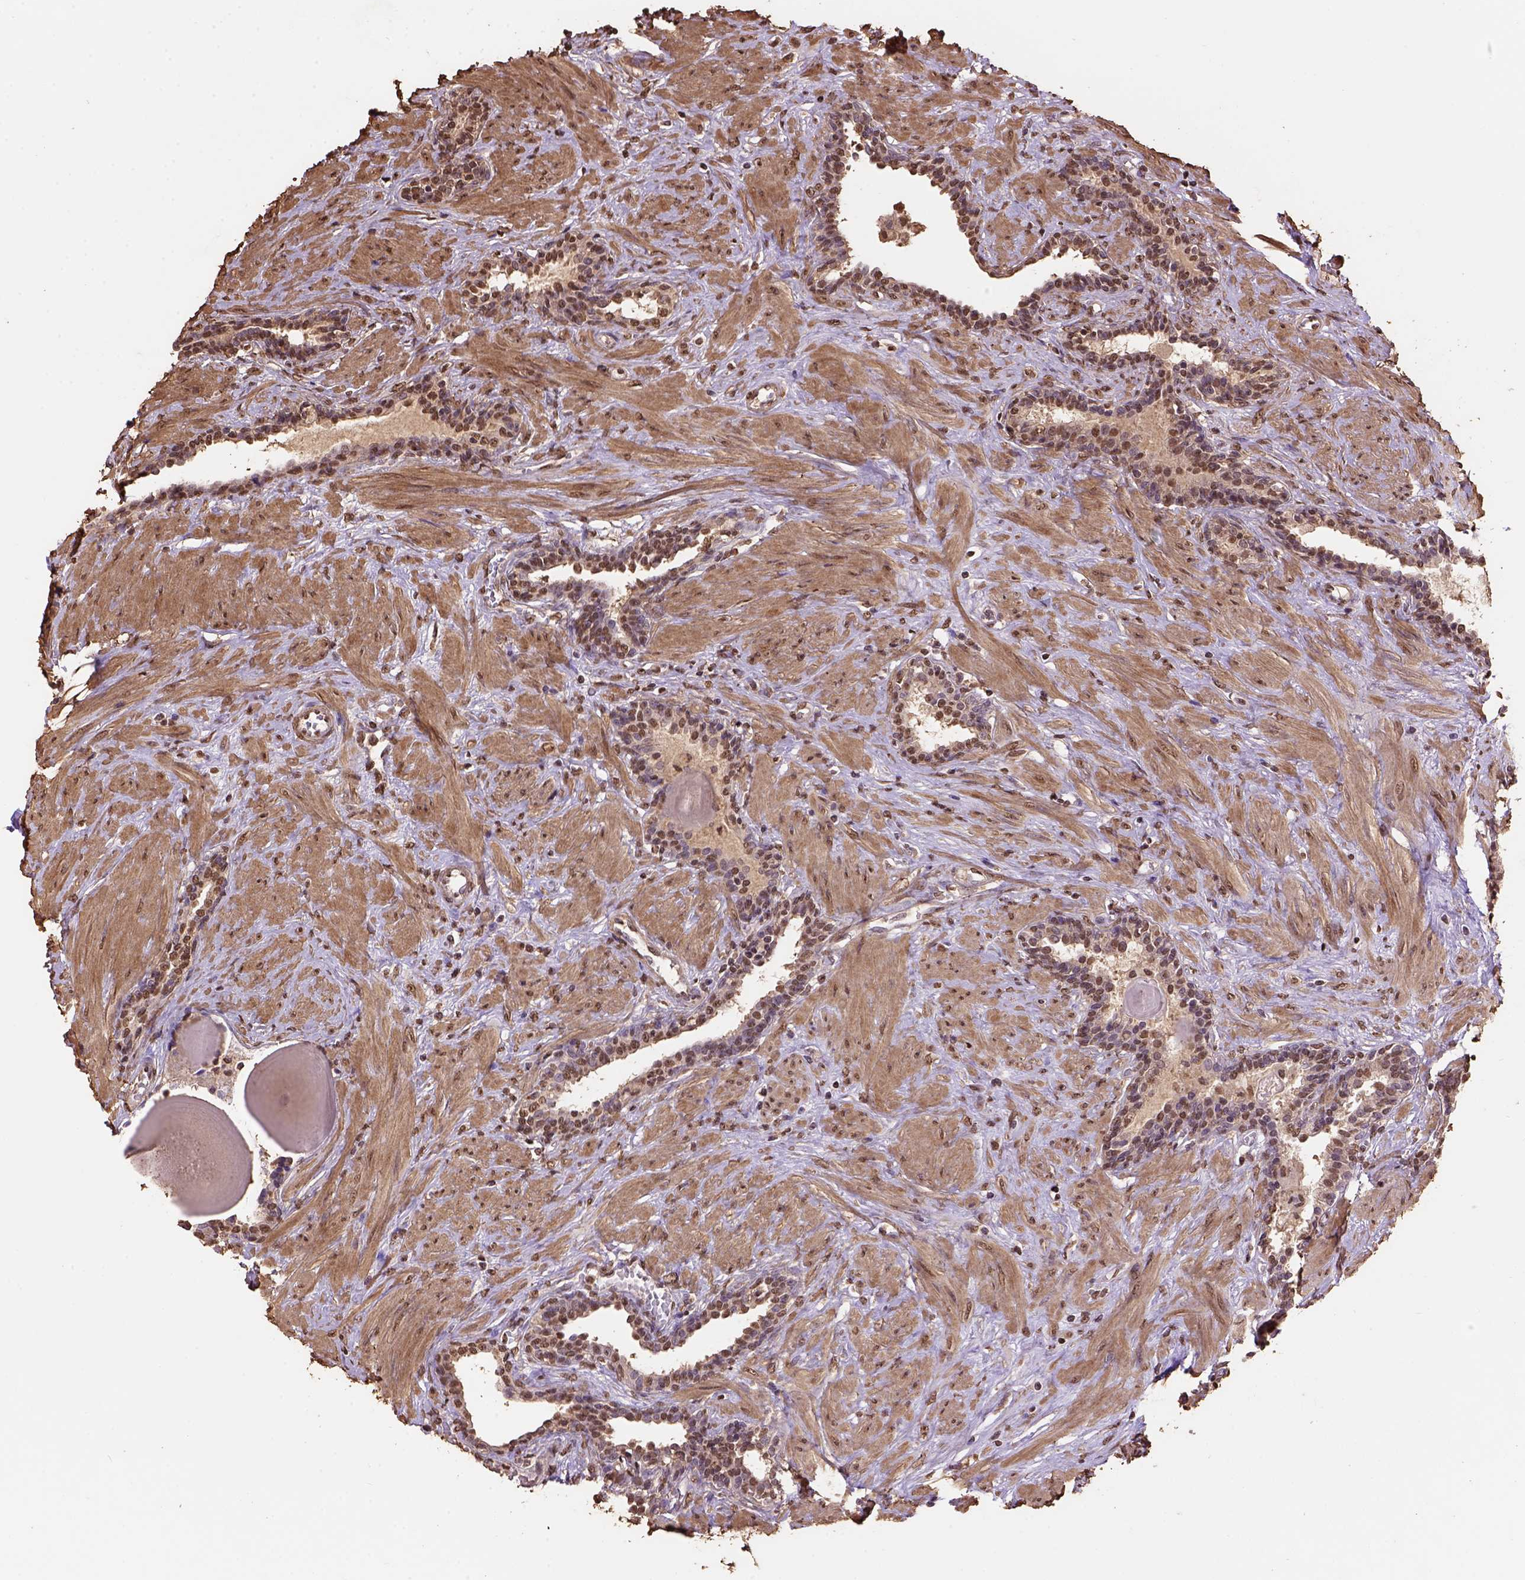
{"staining": {"intensity": "strong", "quantity": ">75%", "location": "nuclear"}, "tissue": "prostate", "cell_type": "Glandular cells", "image_type": "normal", "snomed": [{"axis": "morphology", "description": "Normal tissue, NOS"}, {"axis": "topography", "description": "Prostate"}], "caption": "Normal prostate reveals strong nuclear staining in approximately >75% of glandular cells.", "gene": "CSTF2T", "patient": {"sex": "male", "age": 55}}